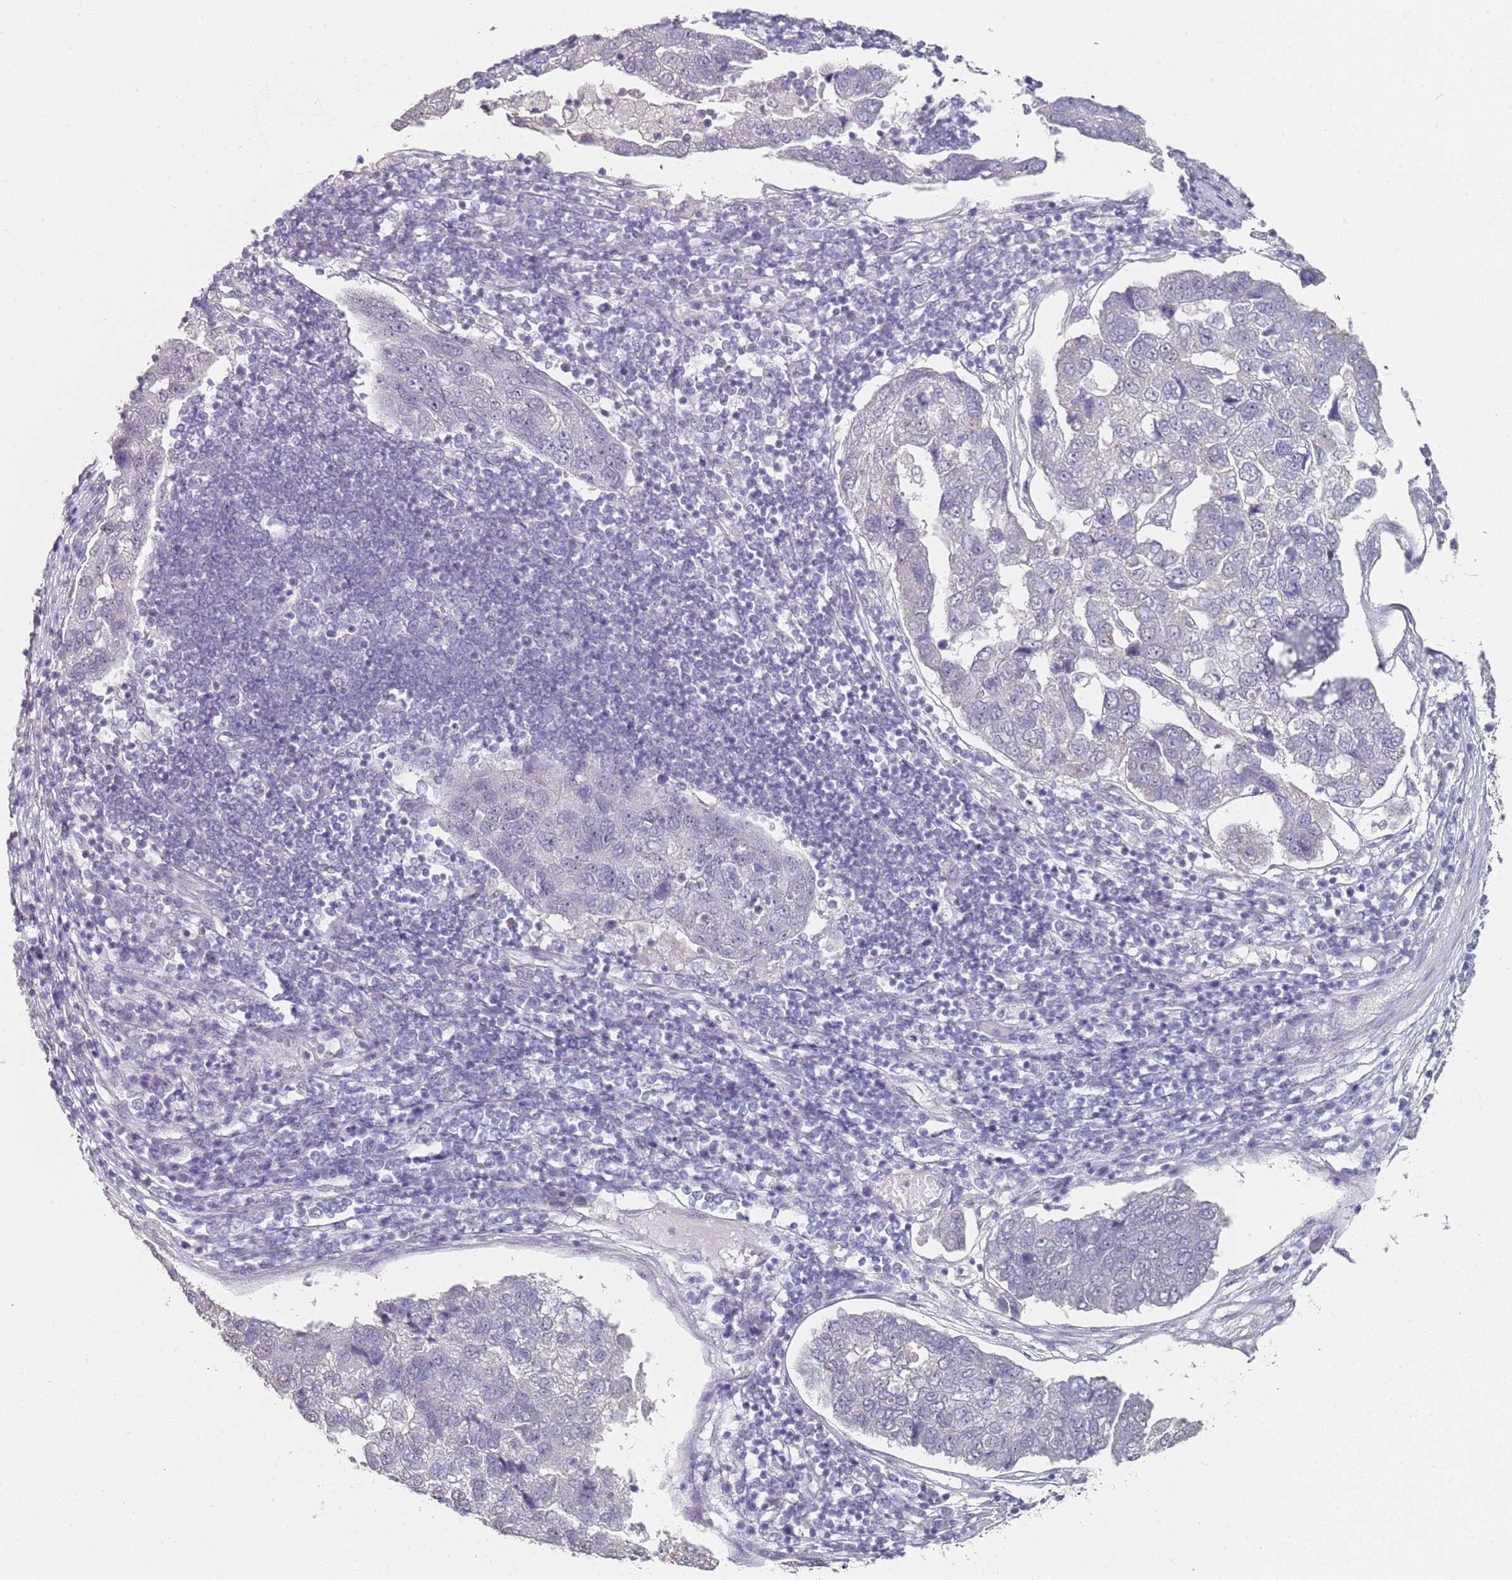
{"staining": {"intensity": "negative", "quantity": "none", "location": "none"}, "tissue": "pancreatic cancer", "cell_type": "Tumor cells", "image_type": "cancer", "snomed": [{"axis": "morphology", "description": "Adenocarcinoma, NOS"}, {"axis": "topography", "description": "Pancreas"}], "caption": "Photomicrograph shows no protein positivity in tumor cells of pancreatic cancer (adenocarcinoma) tissue.", "gene": "DNAH11", "patient": {"sex": "female", "age": 61}}